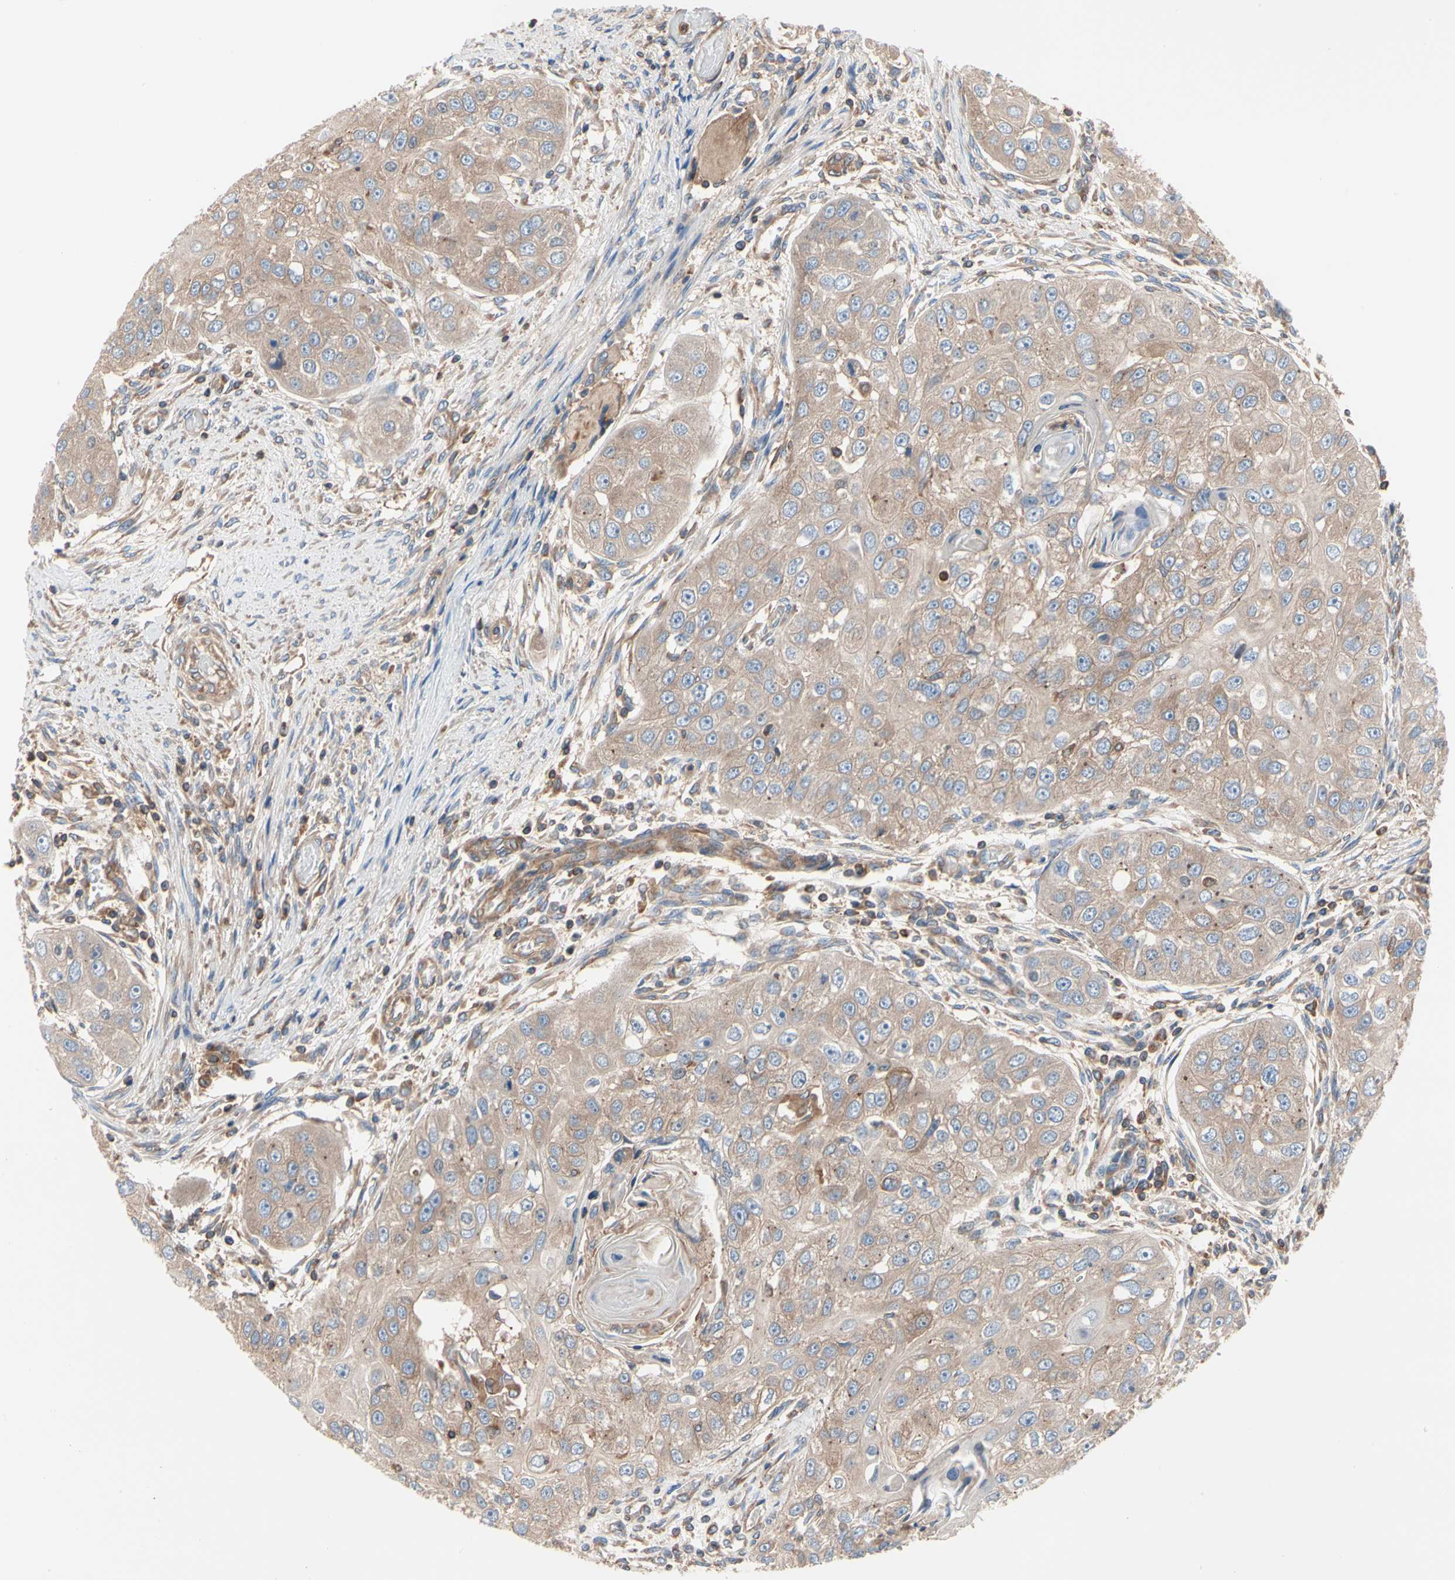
{"staining": {"intensity": "weak", "quantity": ">75%", "location": "cytoplasmic/membranous"}, "tissue": "head and neck cancer", "cell_type": "Tumor cells", "image_type": "cancer", "snomed": [{"axis": "morphology", "description": "Normal tissue, NOS"}, {"axis": "morphology", "description": "Squamous cell carcinoma, NOS"}, {"axis": "topography", "description": "Skeletal muscle"}, {"axis": "topography", "description": "Head-Neck"}], "caption": "Weak cytoplasmic/membranous positivity for a protein is seen in approximately >75% of tumor cells of head and neck cancer (squamous cell carcinoma) using IHC.", "gene": "ROCK1", "patient": {"sex": "male", "age": 51}}